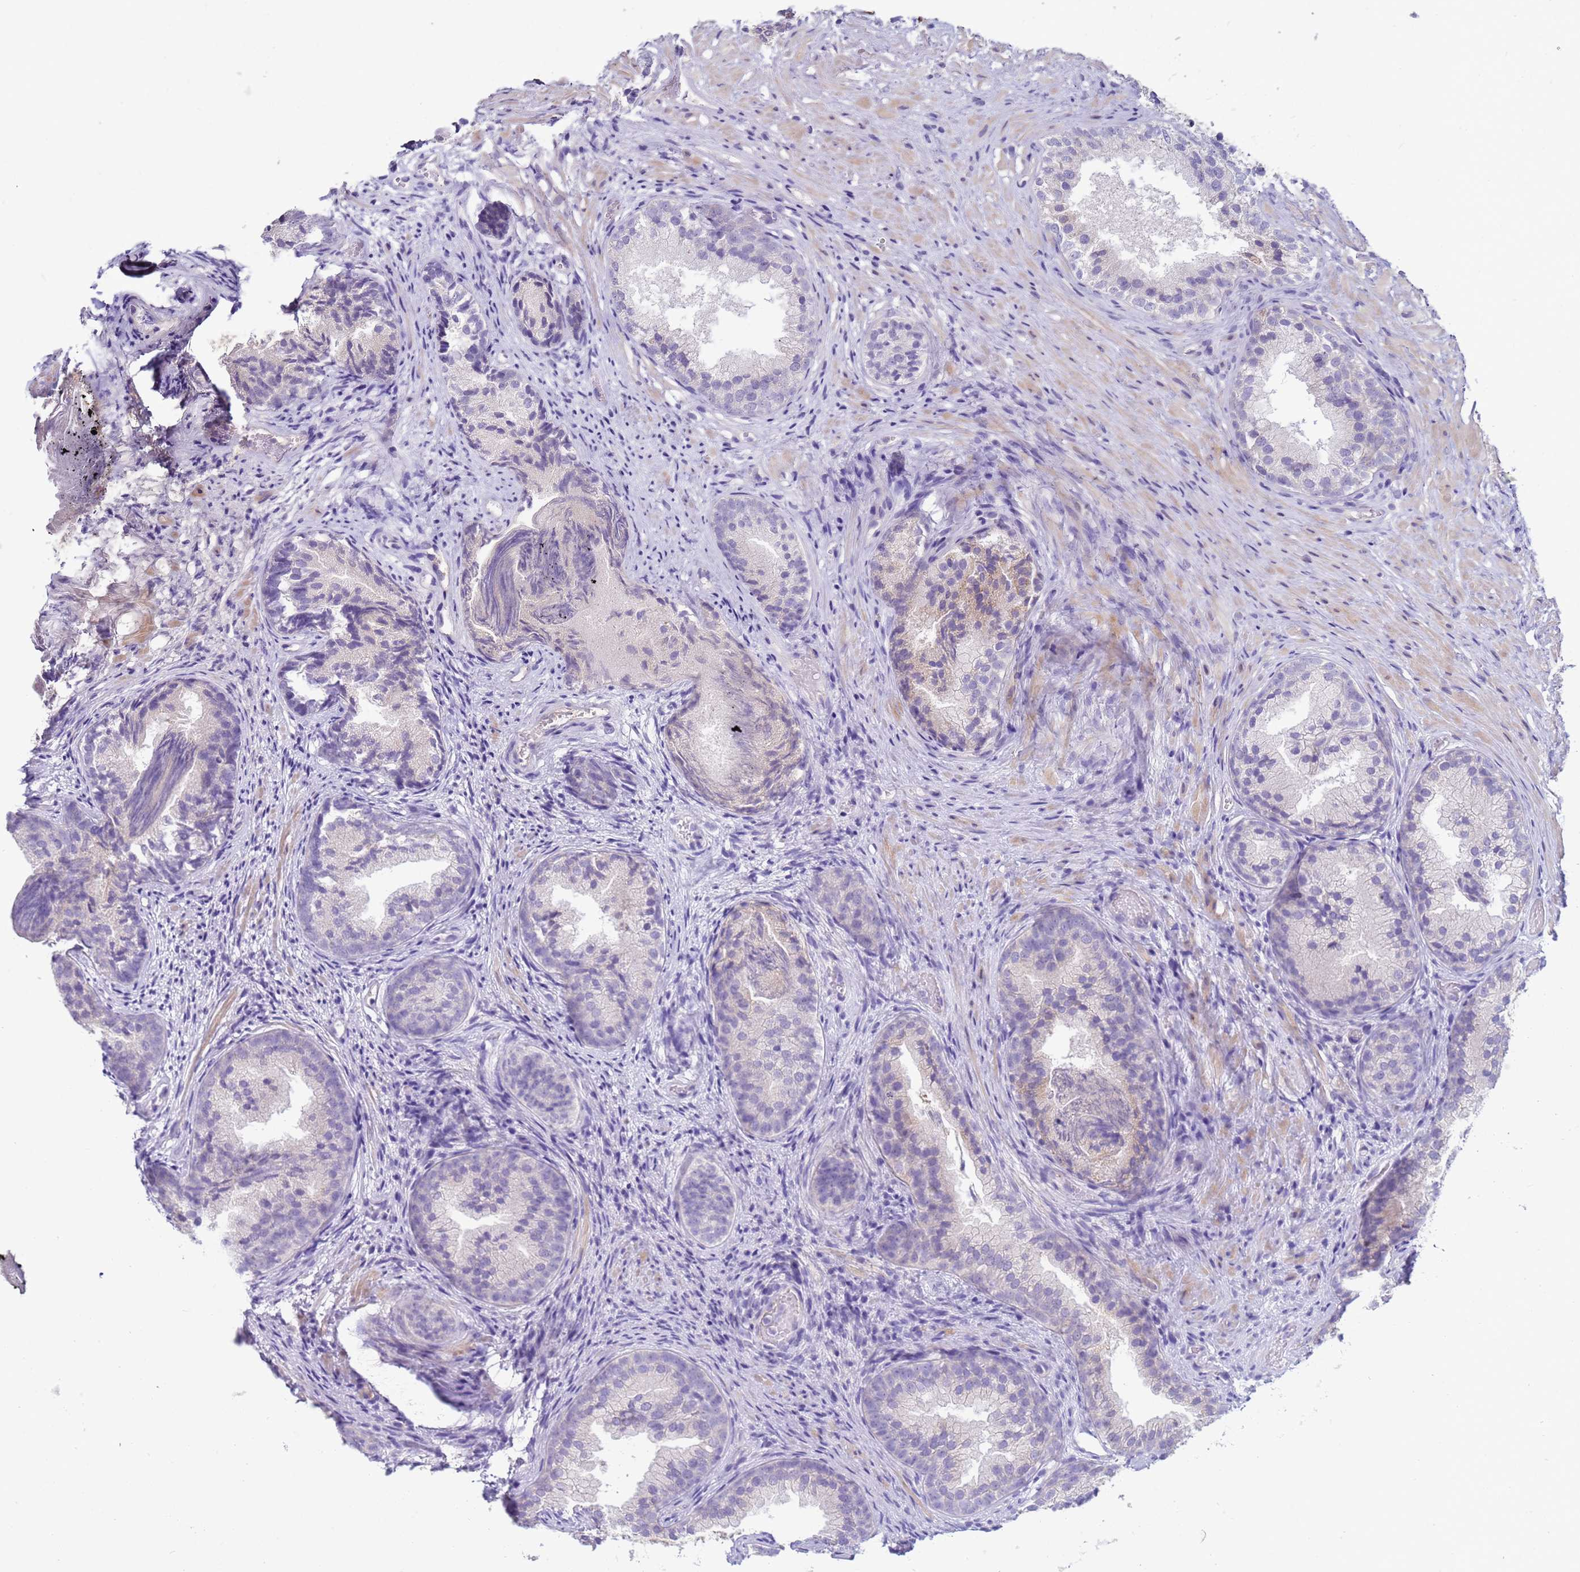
{"staining": {"intensity": "weak", "quantity": "<25%", "location": "cytoplasmic/membranous"}, "tissue": "prostate", "cell_type": "Glandular cells", "image_type": "normal", "snomed": [{"axis": "morphology", "description": "Normal tissue, NOS"}, {"axis": "topography", "description": "Prostate"}], "caption": "An image of human prostate is negative for staining in glandular cells. (Brightfield microscopy of DAB immunohistochemistry at high magnification).", "gene": "TRIM51G", "patient": {"sex": "male", "age": 76}}